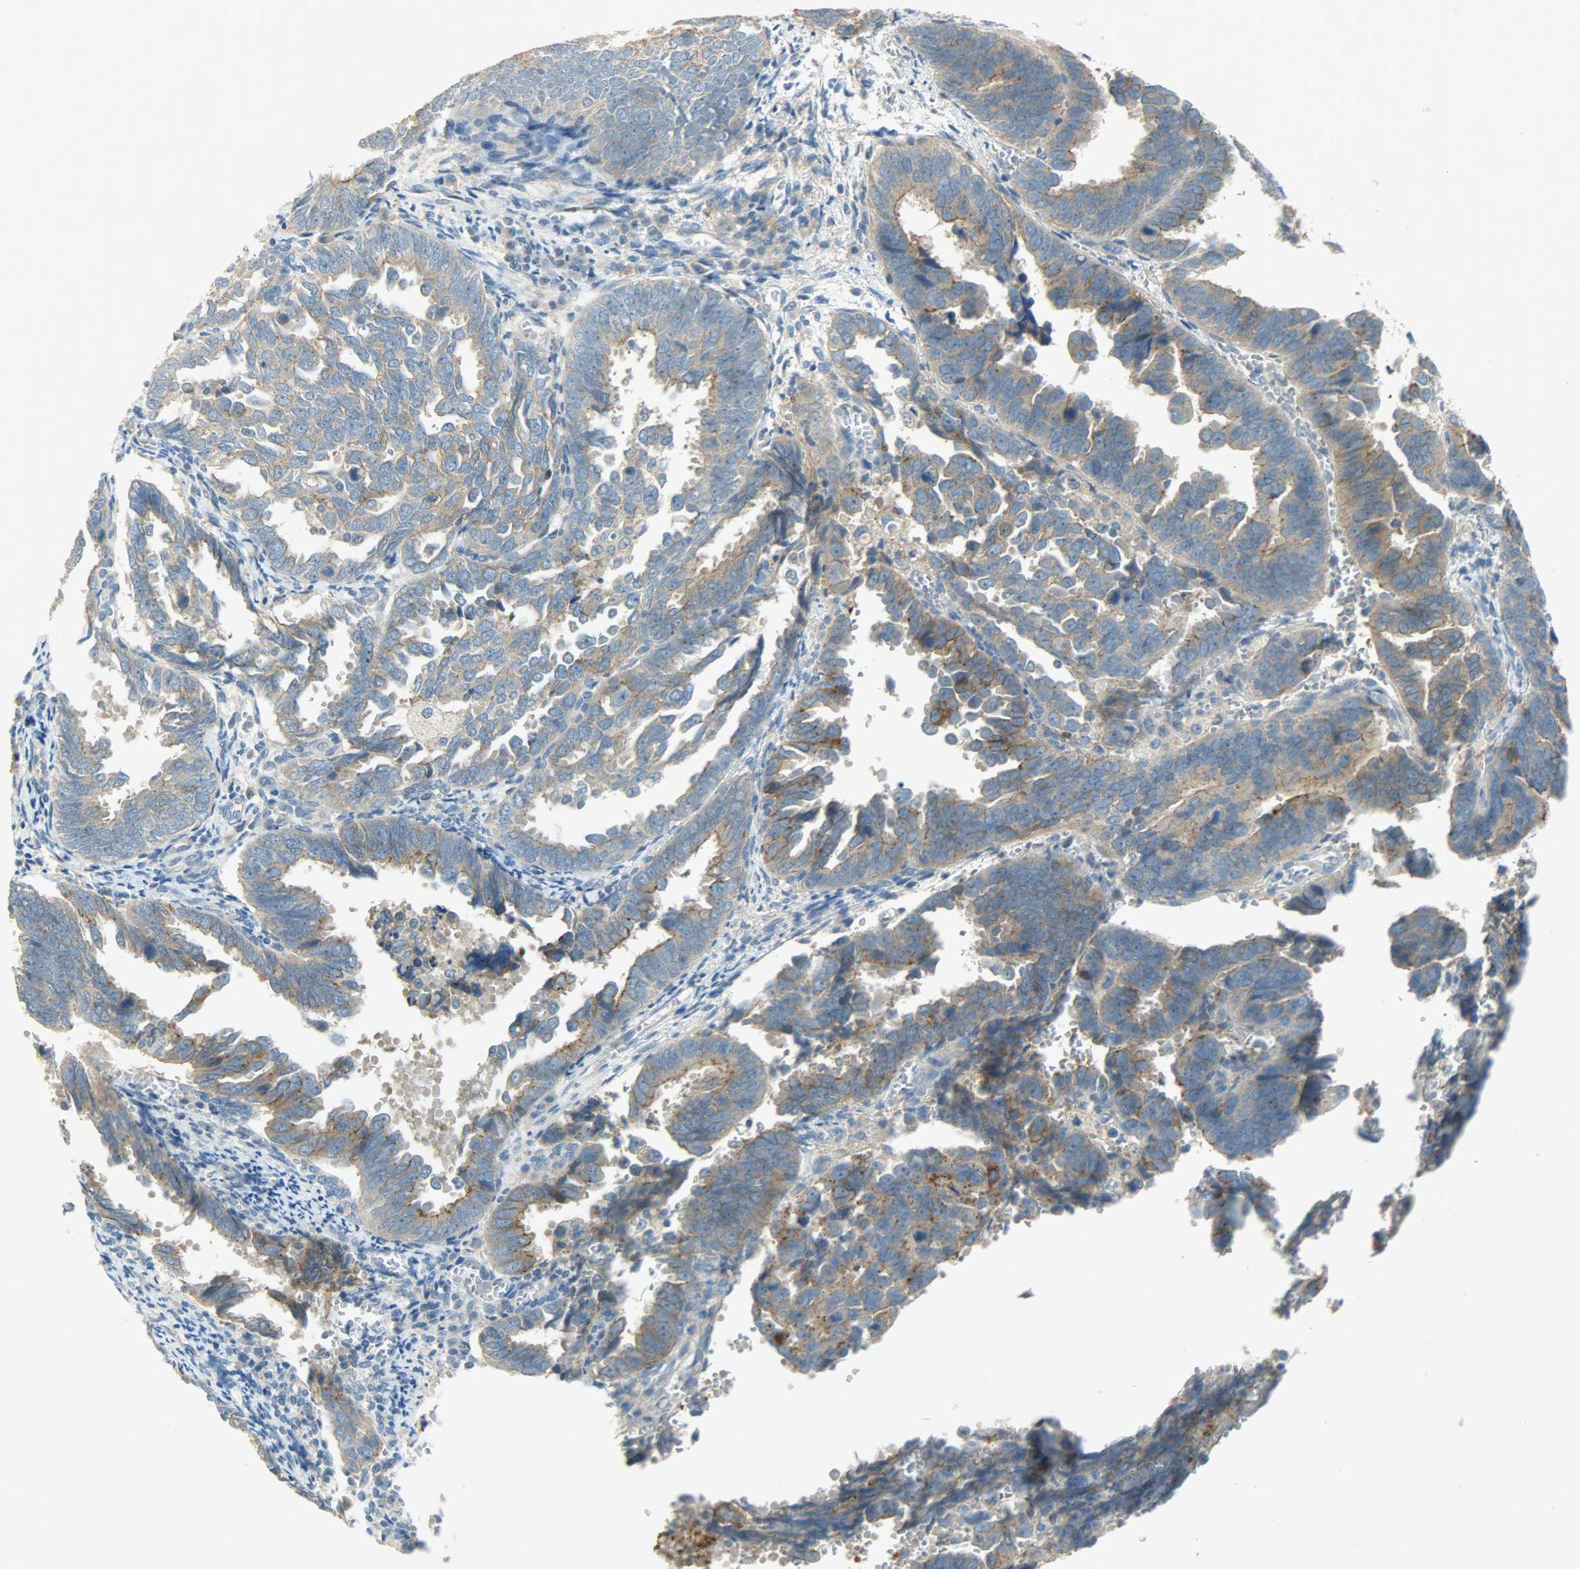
{"staining": {"intensity": "moderate", "quantity": ">75%", "location": "cytoplasmic/membranous"}, "tissue": "endometrial cancer", "cell_type": "Tumor cells", "image_type": "cancer", "snomed": [{"axis": "morphology", "description": "Adenocarcinoma, NOS"}, {"axis": "topography", "description": "Endometrium"}], "caption": "Endometrial cancer (adenocarcinoma) was stained to show a protein in brown. There is medium levels of moderate cytoplasmic/membranous staining in about >75% of tumor cells.", "gene": "DSG2", "patient": {"sex": "female", "age": 75}}